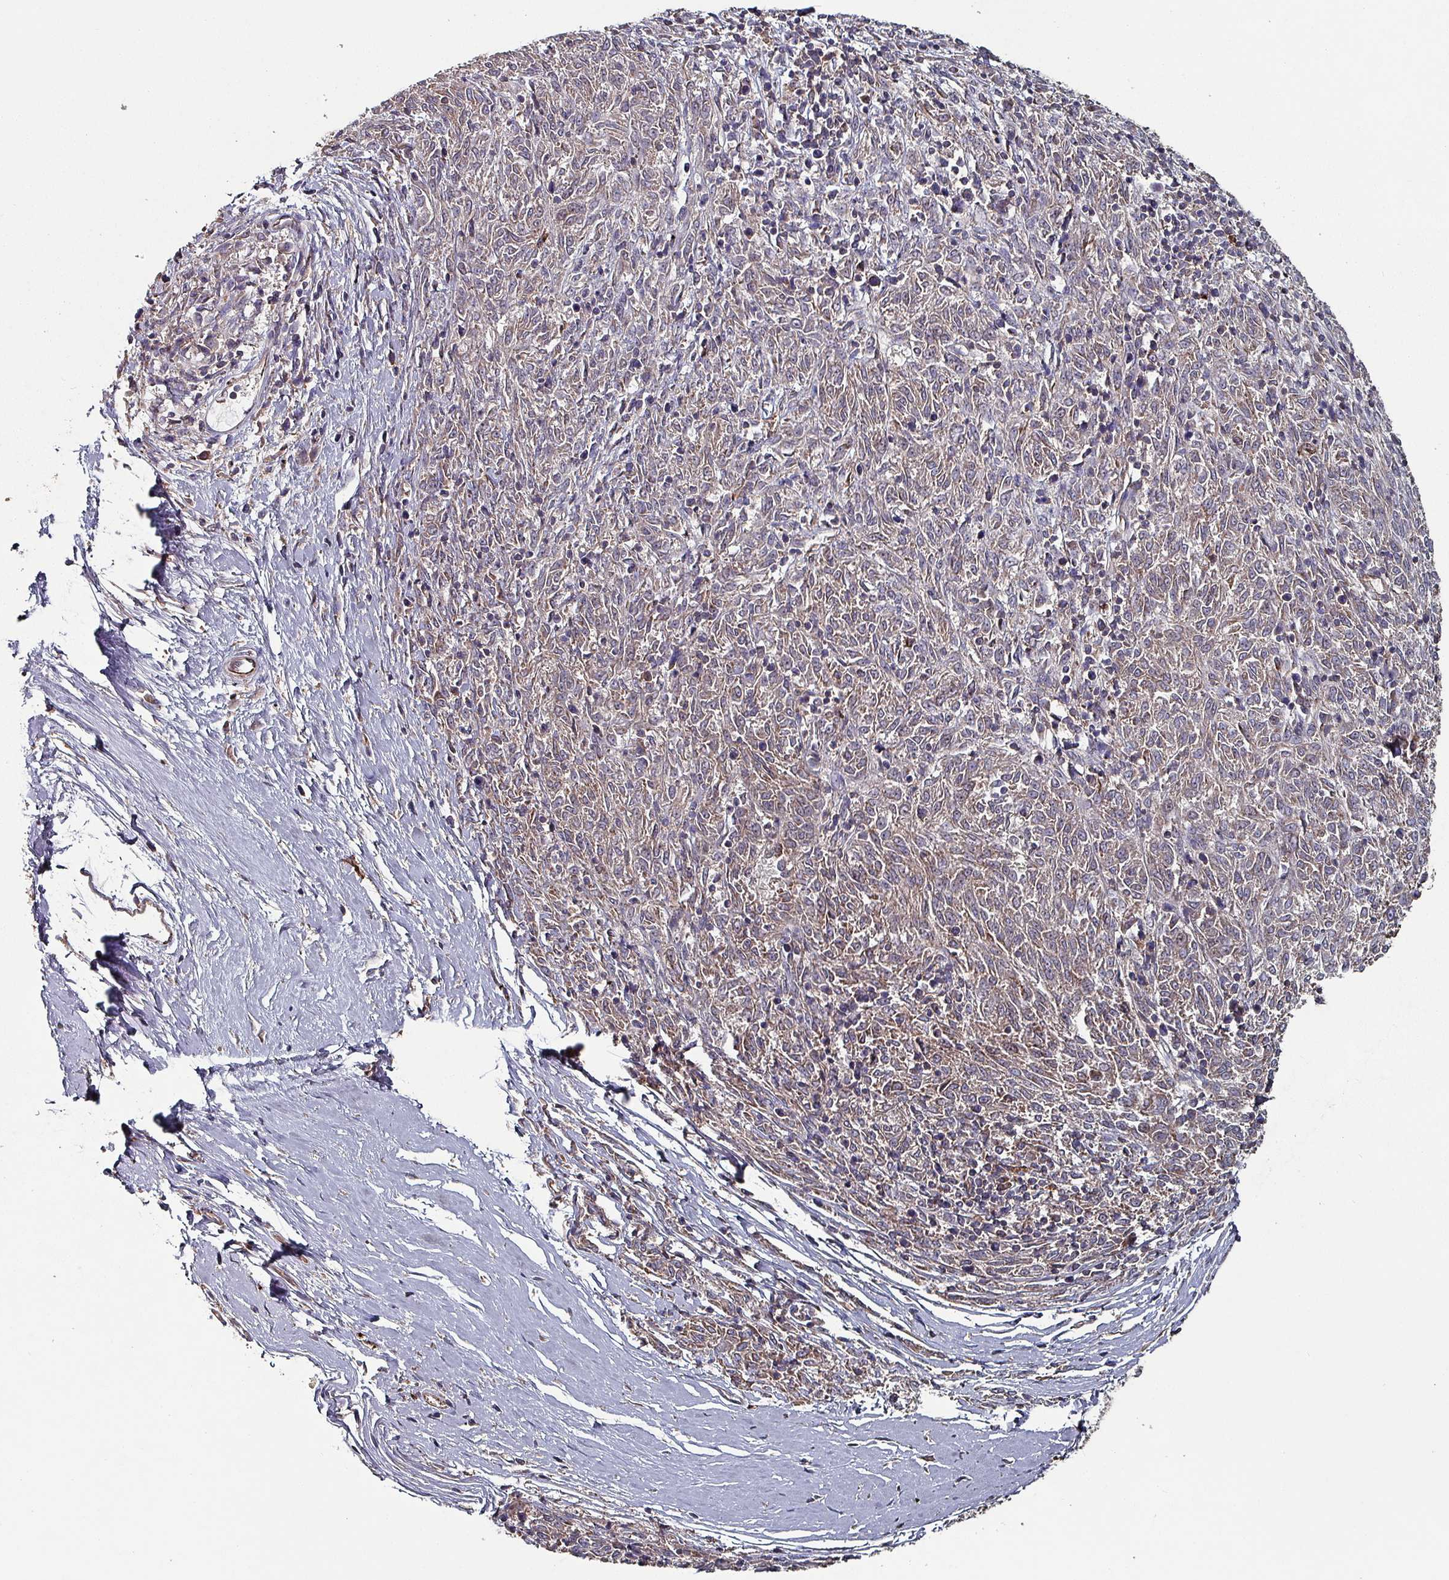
{"staining": {"intensity": "negative", "quantity": "none", "location": "none"}, "tissue": "melanoma", "cell_type": "Tumor cells", "image_type": "cancer", "snomed": [{"axis": "morphology", "description": "Malignant melanoma, NOS"}, {"axis": "topography", "description": "Skin"}], "caption": "Tumor cells are negative for protein expression in human malignant melanoma.", "gene": "ANO10", "patient": {"sex": "female", "age": 72}}